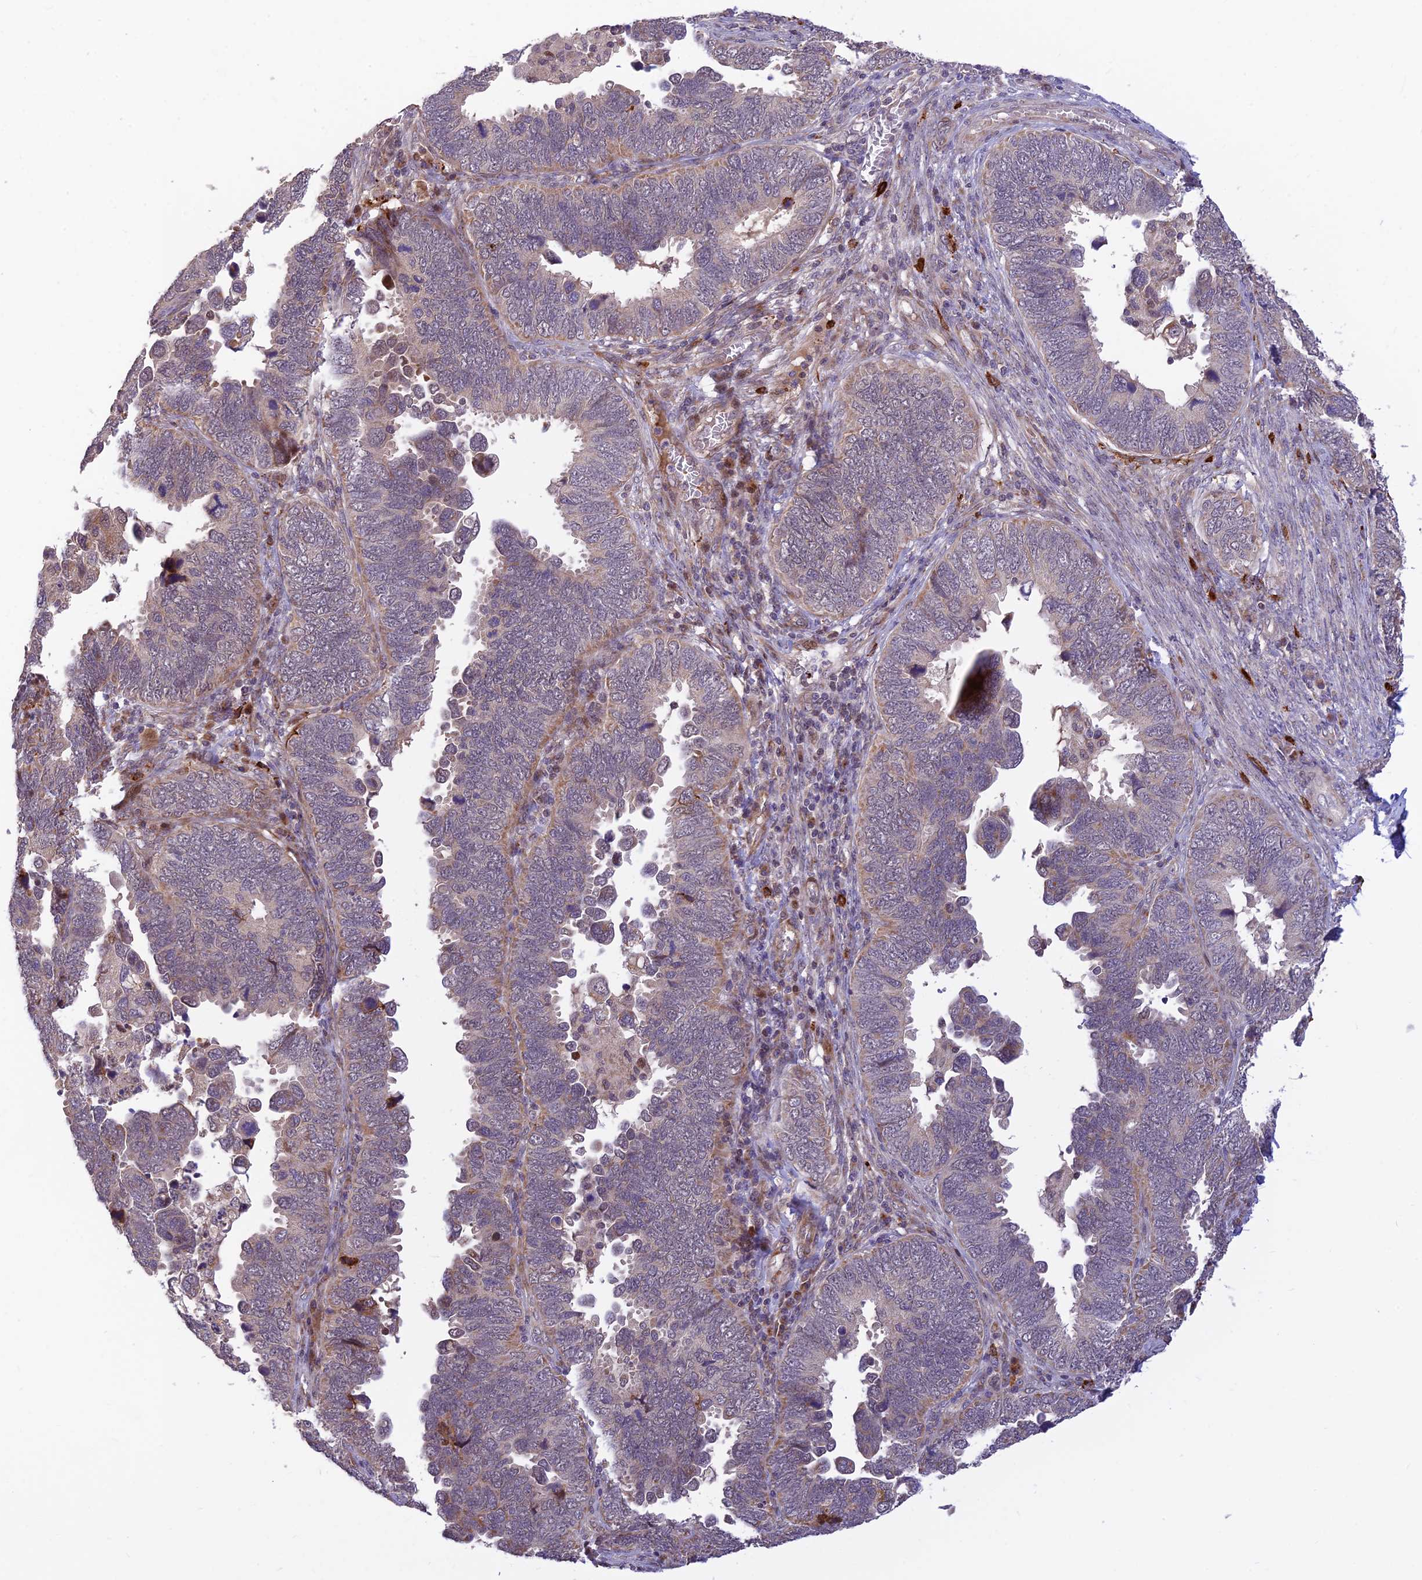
{"staining": {"intensity": "negative", "quantity": "none", "location": "none"}, "tissue": "endometrial cancer", "cell_type": "Tumor cells", "image_type": "cancer", "snomed": [{"axis": "morphology", "description": "Adenocarcinoma, NOS"}, {"axis": "topography", "description": "Endometrium"}], "caption": "A micrograph of endometrial adenocarcinoma stained for a protein shows no brown staining in tumor cells.", "gene": "ASPDH", "patient": {"sex": "female", "age": 79}}